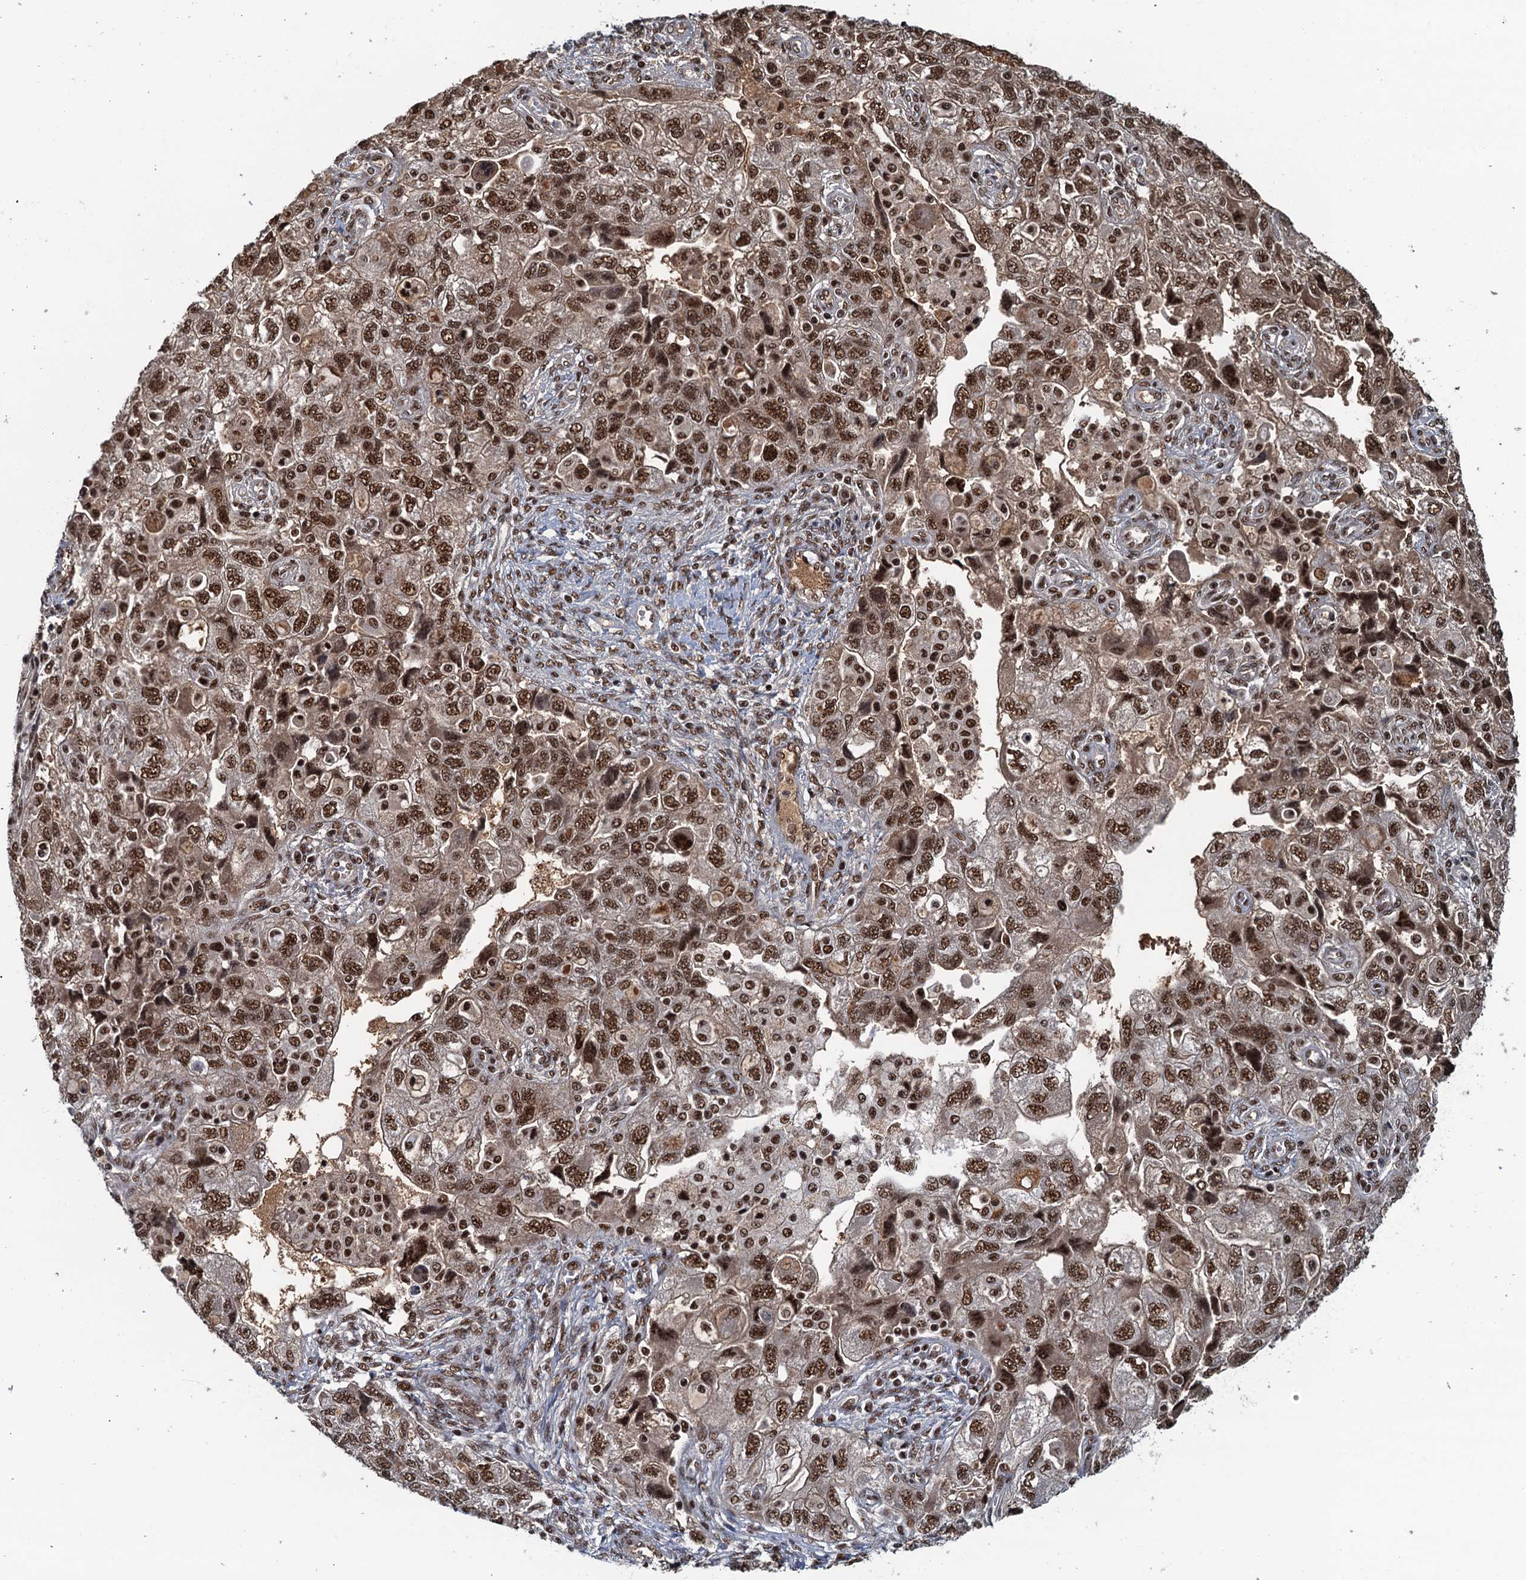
{"staining": {"intensity": "strong", "quantity": ">75%", "location": "nuclear"}, "tissue": "ovarian cancer", "cell_type": "Tumor cells", "image_type": "cancer", "snomed": [{"axis": "morphology", "description": "Carcinoma, NOS"}, {"axis": "morphology", "description": "Cystadenocarcinoma, serous, NOS"}, {"axis": "topography", "description": "Ovary"}], "caption": "Approximately >75% of tumor cells in carcinoma (ovarian) demonstrate strong nuclear protein expression as visualized by brown immunohistochemical staining.", "gene": "ZC3H18", "patient": {"sex": "female", "age": 69}}